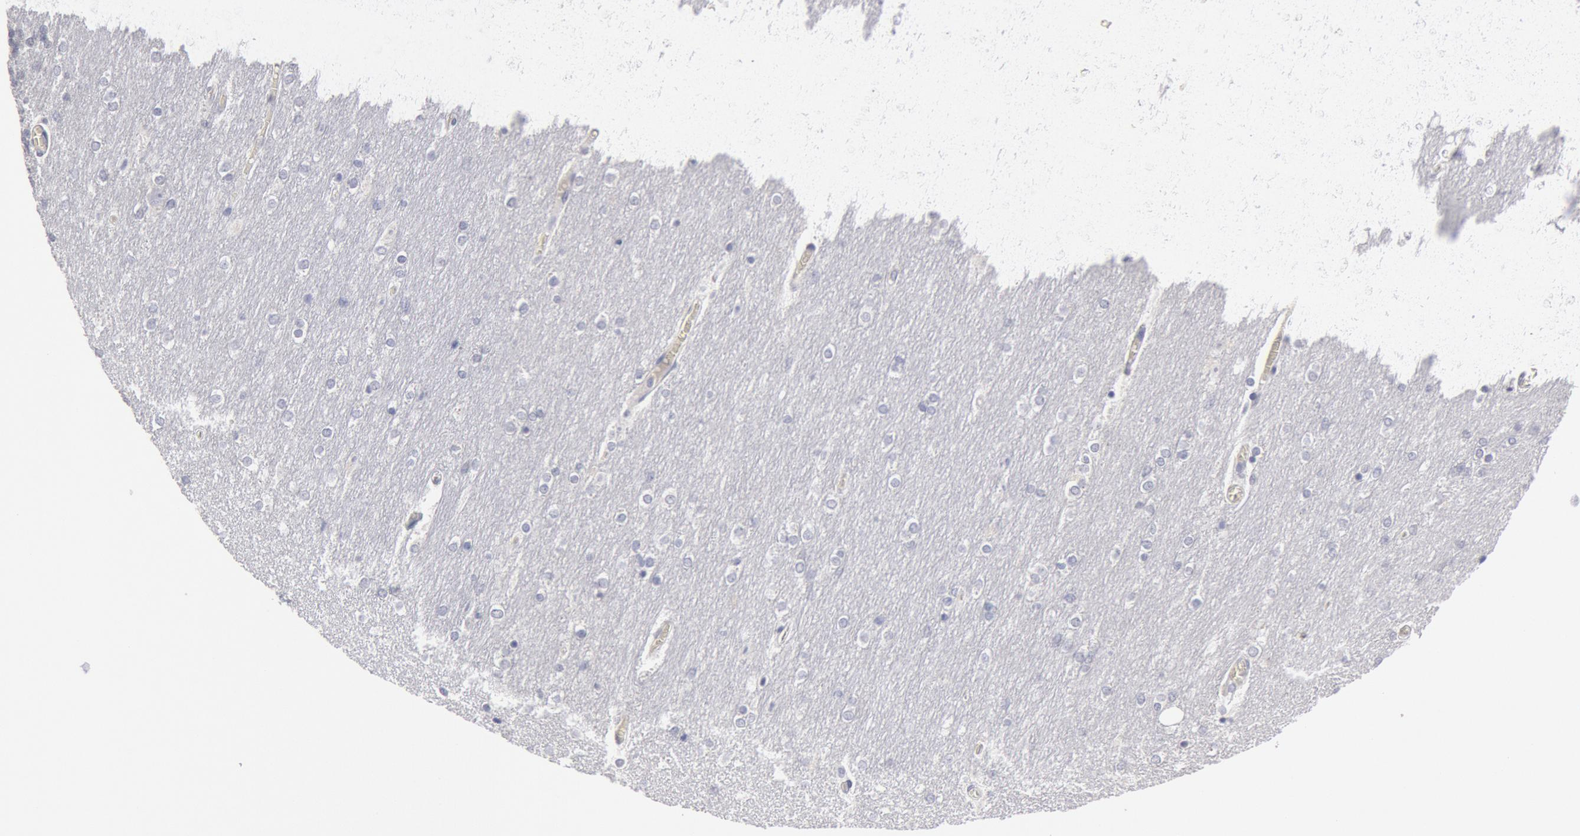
{"staining": {"intensity": "negative", "quantity": "none", "location": "none"}, "tissue": "cerebellum", "cell_type": "Cells in granular layer", "image_type": "normal", "snomed": [{"axis": "morphology", "description": "Normal tissue, NOS"}, {"axis": "topography", "description": "Cerebellum"}], "caption": "Immunohistochemistry of normal human cerebellum reveals no expression in cells in granular layer. (DAB (3,3'-diaminobenzidine) immunohistochemistry visualized using brightfield microscopy, high magnification).", "gene": "FOXA2", "patient": {"sex": "female", "age": 54}}